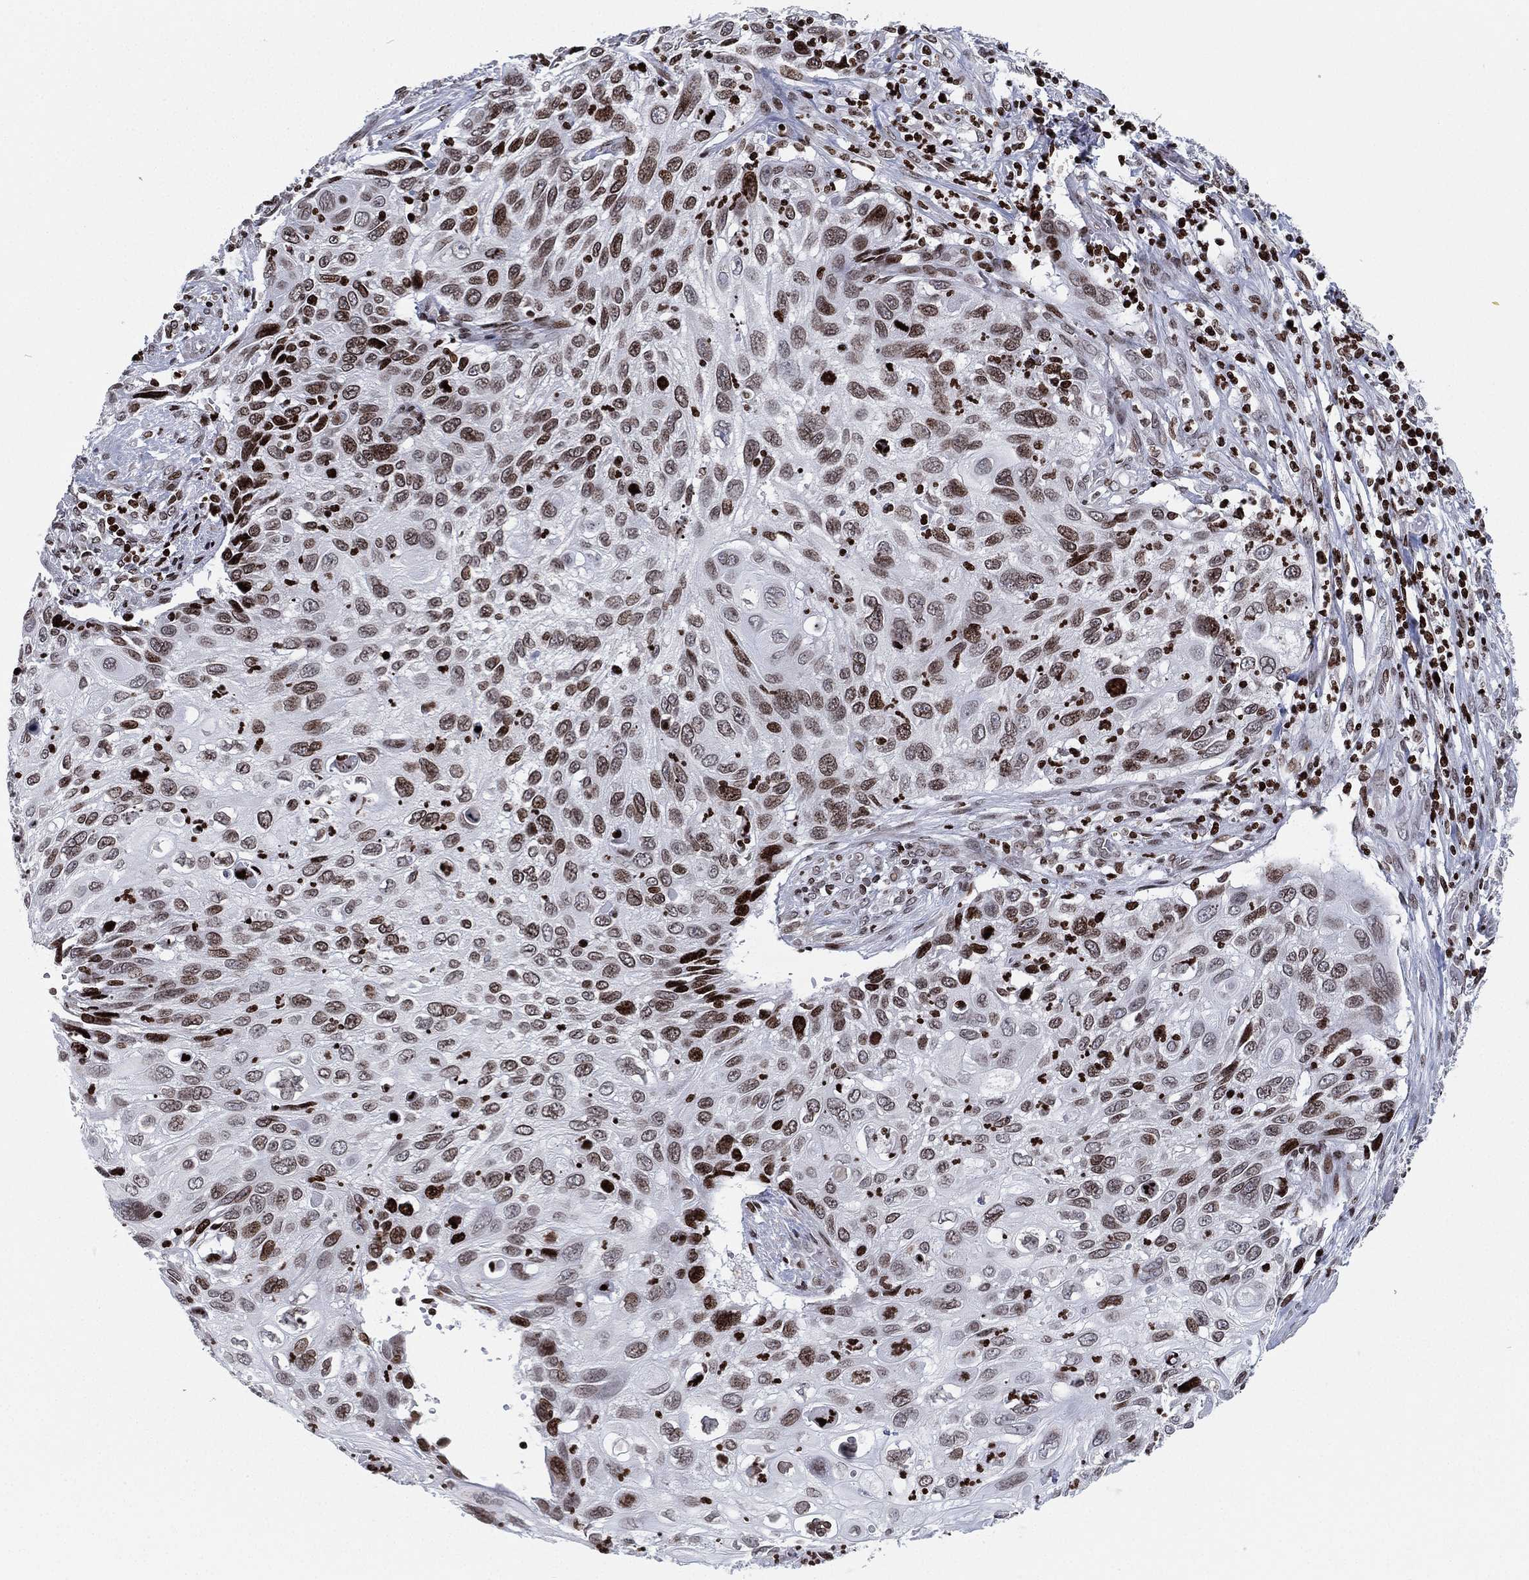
{"staining": {"intensity": "strong", "quantity": "<25%", "location": "nuclear"}, "tissue": "cervical cancer", "cell_type": "Tumor cells", "image_type": "cancer", "snomed": [{"axis": "morphology", "description": "Squamous cell carcinoma, NOS"}, {"axis": "topography", "description": "Cervix"}], "caption": "A histopathology image of squamous cell carcinoma (cervical) stained for a protein displays strong nuclear brown staining in tumor cells.", "gene": "MFSD14A", "patient": {"sex": "female", "age": 70}}